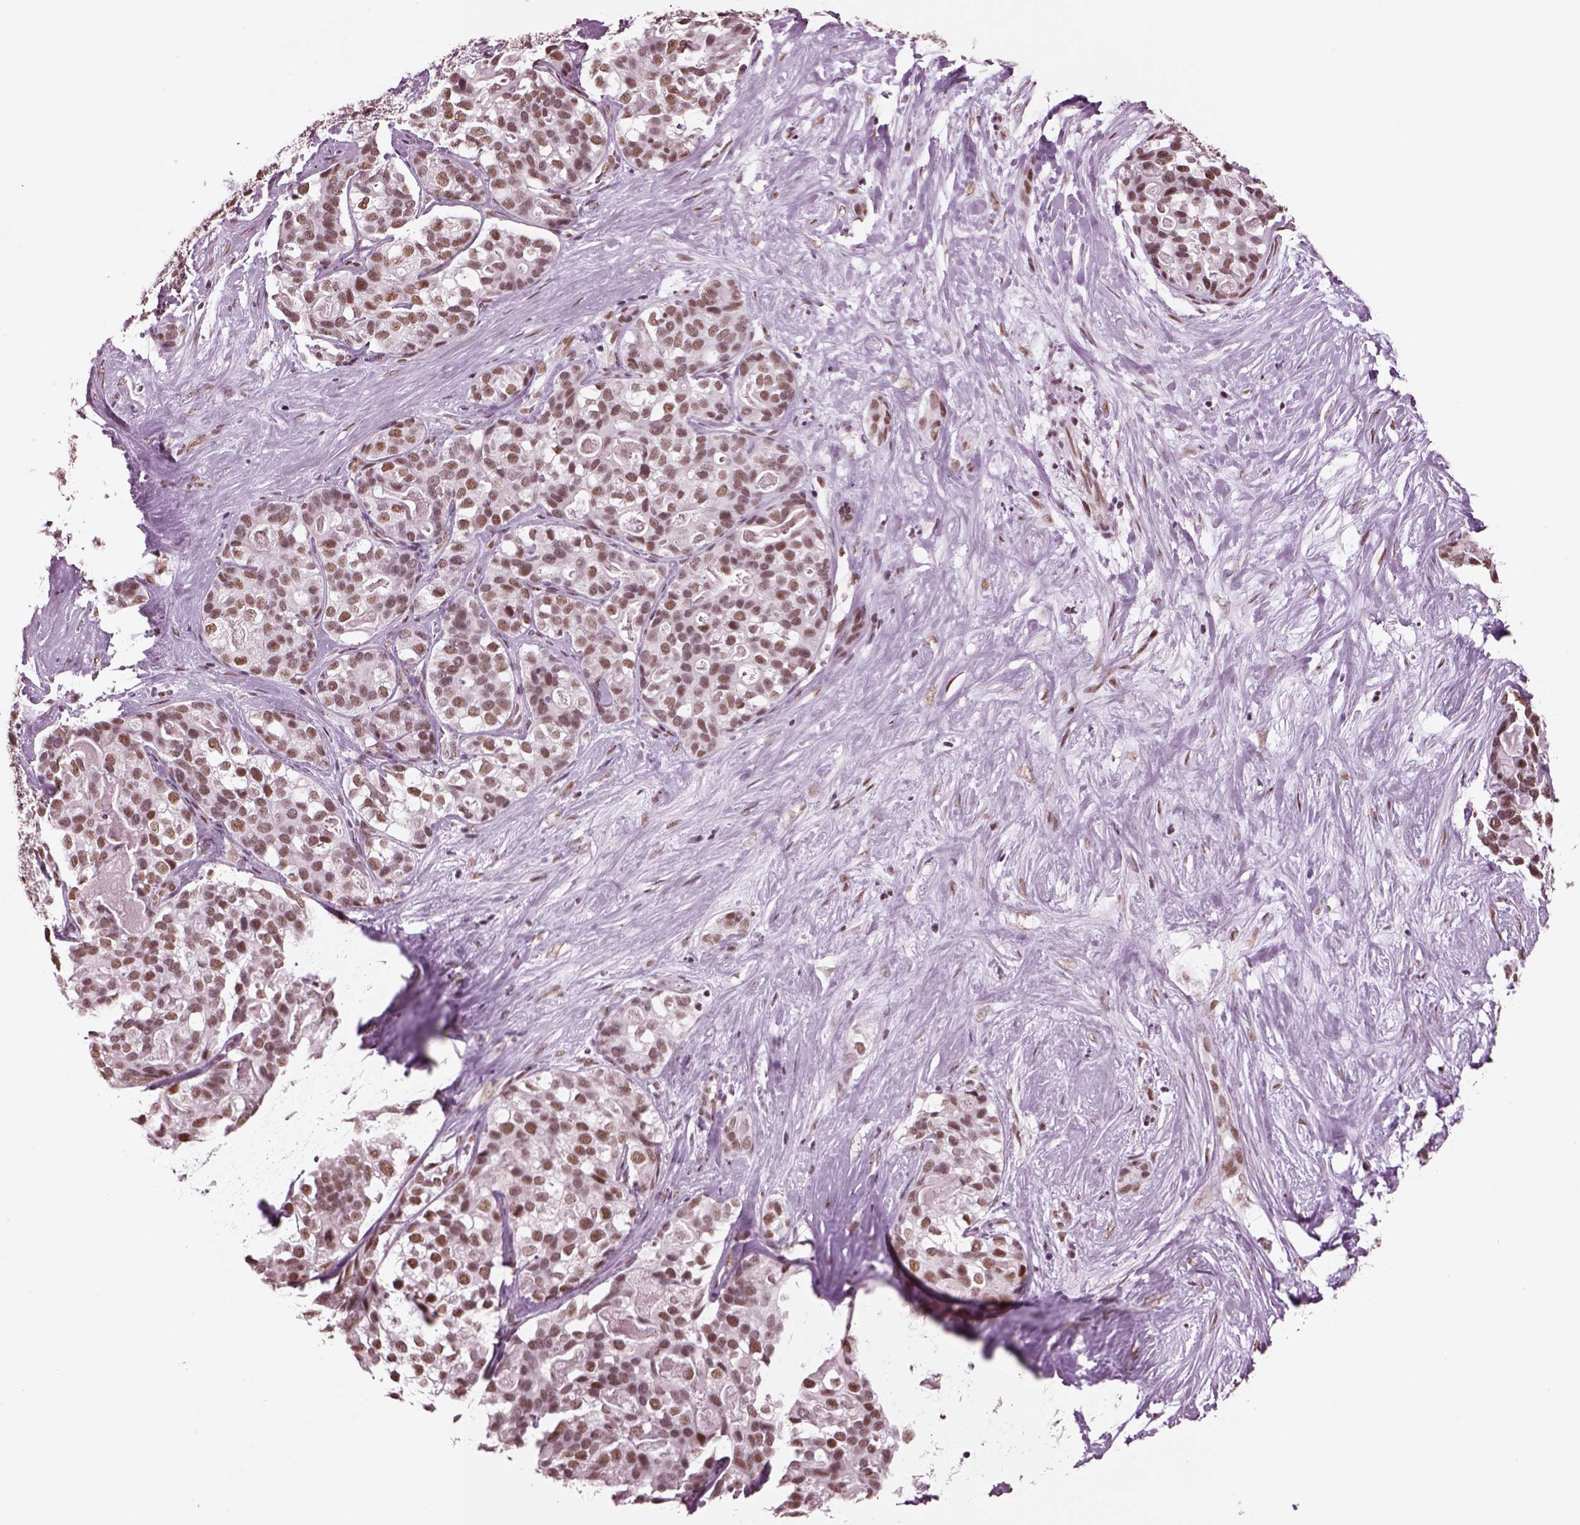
{"staining": {"intensity": "moderate", "quantity": "25%-75%", "location": "nuclear"}, "tissue": "liver cancer", "cell_type": "Tumor cells", "image_type": "cancer", "snomed": [{"axis": "morphology", "description": "Cholangiocarcinoma"}, {"axis": "topography", "description": "Liver"}], "caption": "A medium amount of moderate nuclear staining is seen in about 25%-75% of tumor cells in cholangiocarcinoma (liver) tissue. (Stains: DAB in brown, nuclei in blue, Microscopy: brightfield microscopy at high magnification).", "gene": "SEPHS1", "patient": {"sex": "male", "age": 56}}